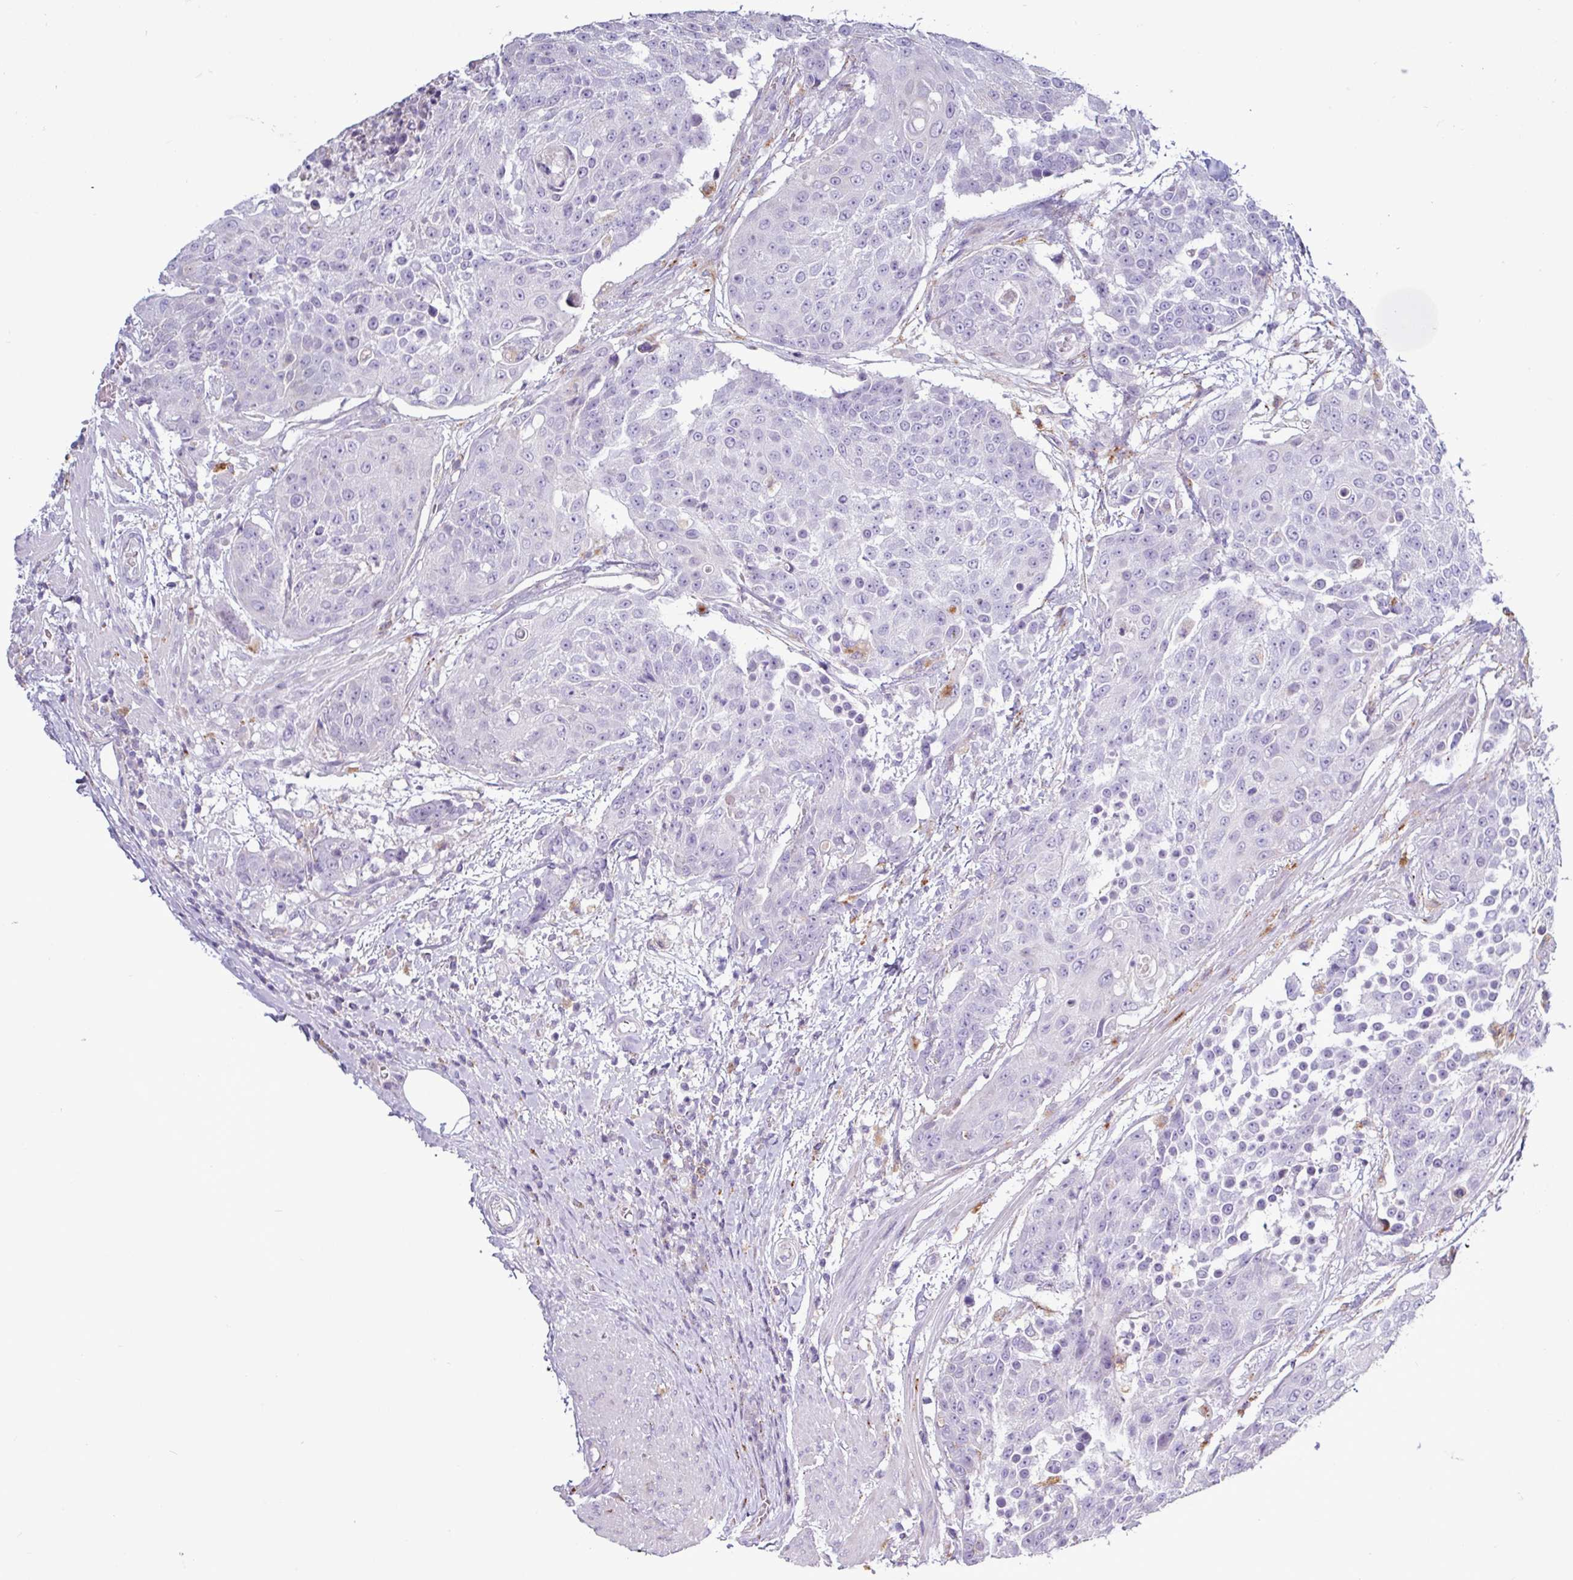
{"staining": {"intensity": "negative", "quantity": "none", "location": "none"}, "tissue": "urothelial cancer", "cell_type": "Tumor cells", "image_type": "cancer", "snomed": [{"axis": "morphology", "description": "Urothelial carcinoma, High grade"}, {"axis": "topography", "description": "Urinary bladder"}], "caption": "Immunohistochemical staining of urothelial carcinoma (high-grade) shows no significant positivity in tumor cells.", "gene": "AMIGO2", "patient": {"sex": "female", "age": 63}}